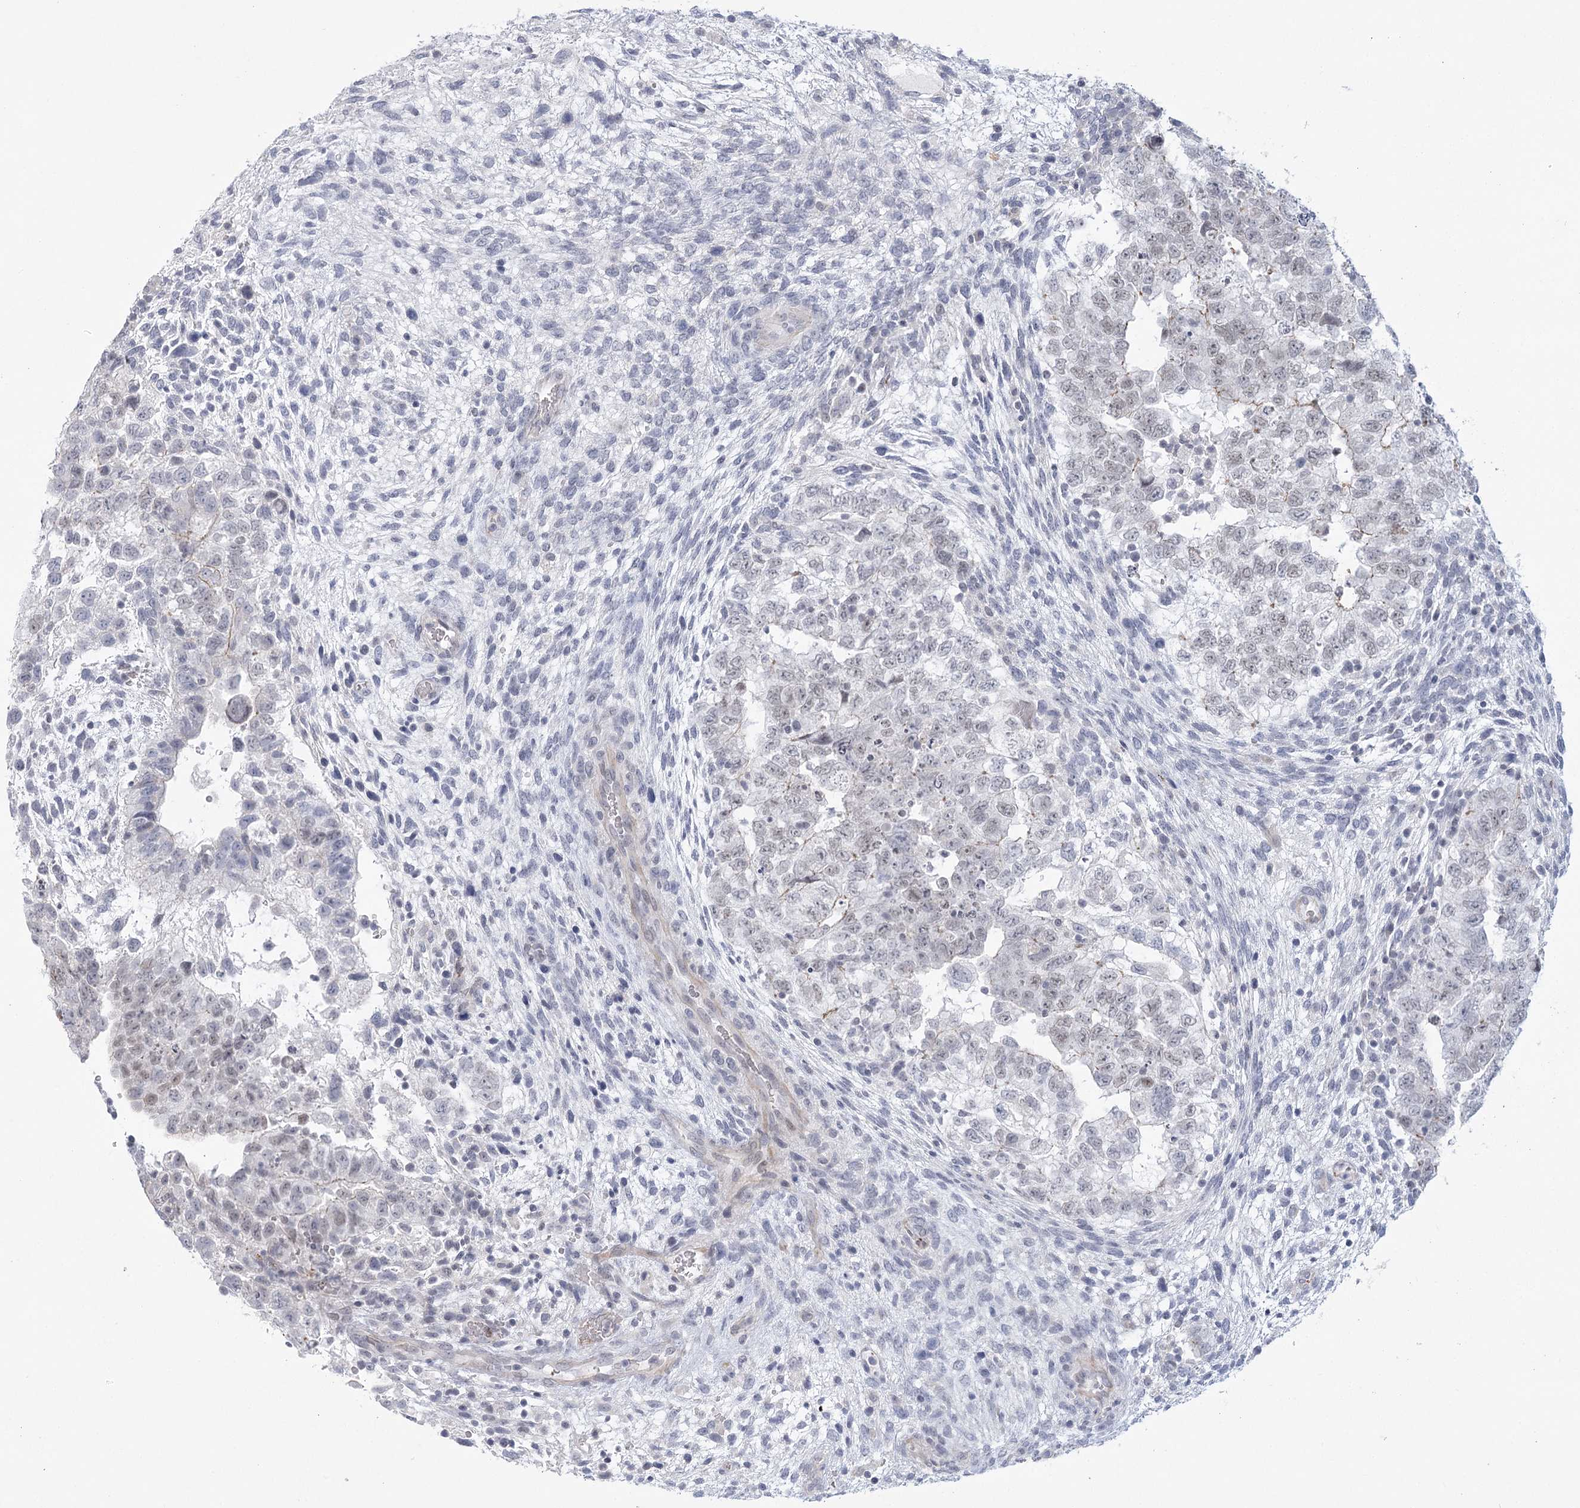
{"staining": {"intensity": "negative", "quantity": "none", "location": "none"}, "tissue": "testis cancer", "cell_type": "Tumor cells", "image_type": "cancer", "snomed": [{"axis": "morphology", "description": "Carcinoma, Embryonal, NOS"}, {"axis": "topography", "description": "Testis"}], "caption": "An image of human embryonal carcinoma (testis) is negative for staining in tumor cells.", "gene": "FAM76B", "patient": {"sex": "male", "age": 37}}